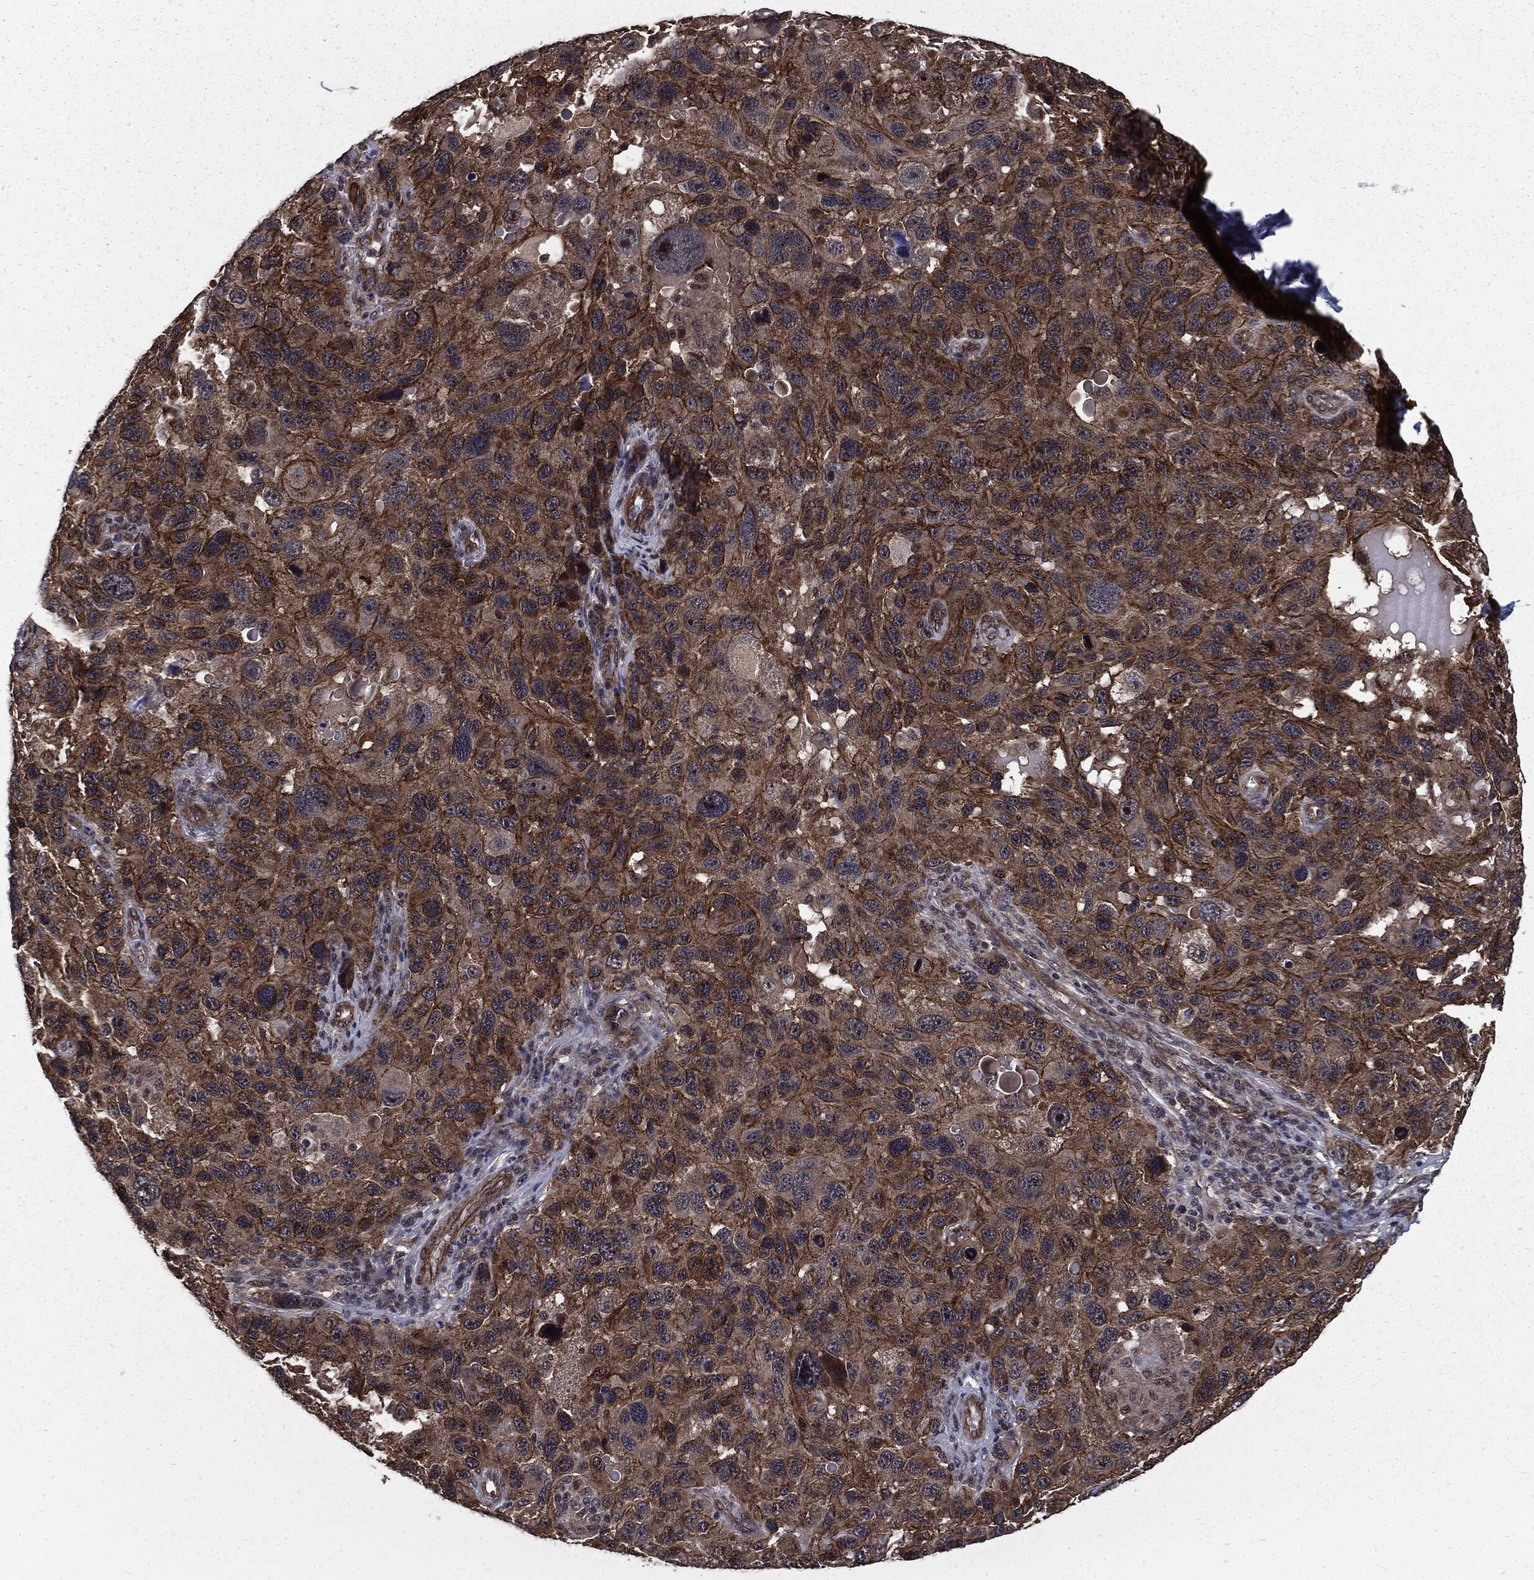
{"staining": {"intensity": "strong", "quantity": "25%-75%", "location": "cytoplasmic/membranous"}, "tissue": "melanoma", "cell_type": "Tumor cells", "image_type": "cancer", "snomed": [{"axis": "morphology", "description": "Malignant melanoma, NOS"}, {"axis": "topography", "description": "Skin"}], "caption": "Strong cytoplasmic/membranous staining is present in approximately 25%-75% of tumor cells in malignant melanoma.", "gene": "PTPA", "patient": {"sex": "male", "age": 53}}